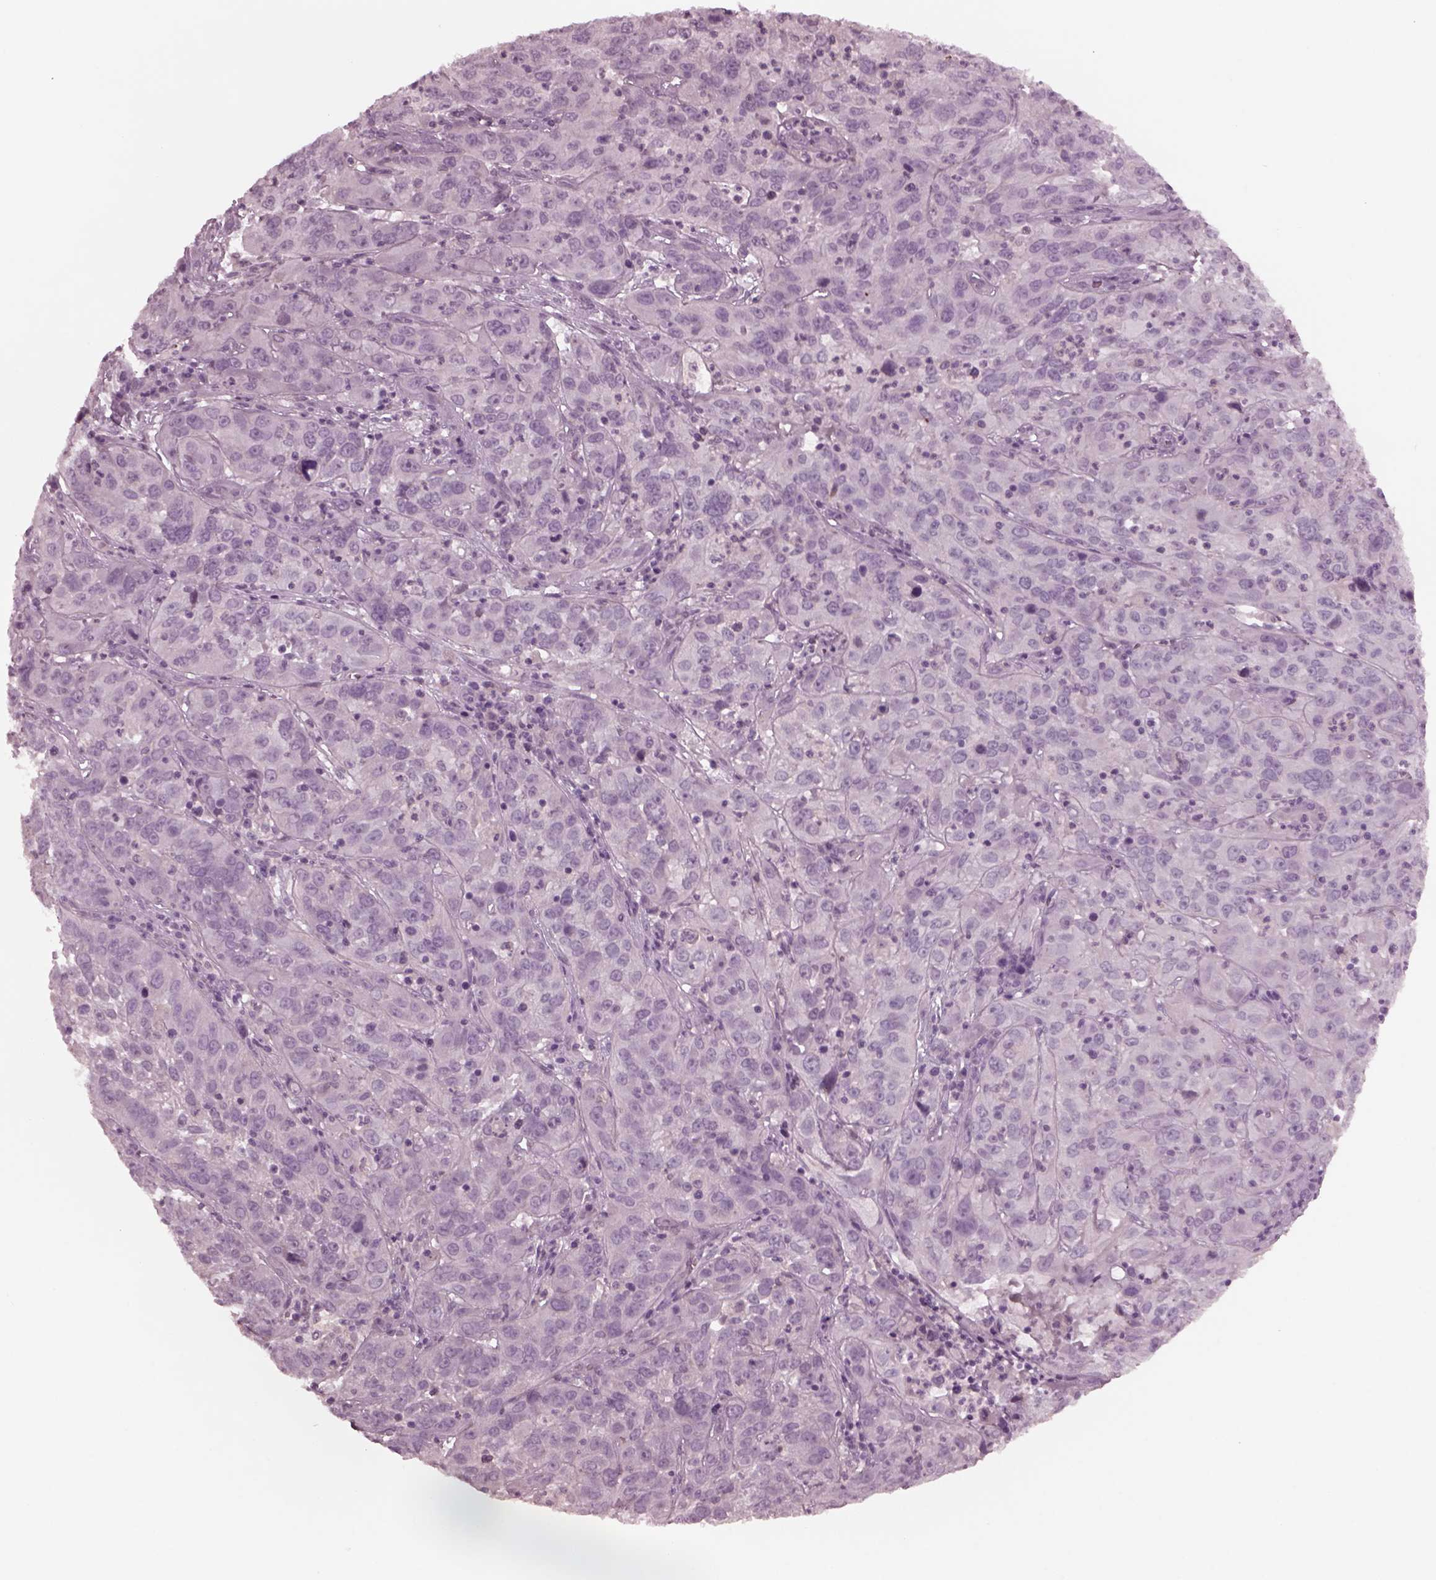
{"staining": {"intensity": "negative", "quantity": "none", "location": "none"}, "tissue": "cervical cancer", "cell_type": "Tumor cells", "image_type": "cancer", "snomed": [{"axis": "morphology", "description": "Squamous cell carcinoma, NOS"}, {"axis": "topography", "description": "Cervix"}], "caption": "A photomicrograph of squamous cell carcinoma (cervical) stained for a protein exhibits no brown staining in tumor cells. (Brightfield microscopy of DAB immunohistochemistry at high magnification).", "gene": "YY2", "patient": {"sex": "female", "age": 32}}